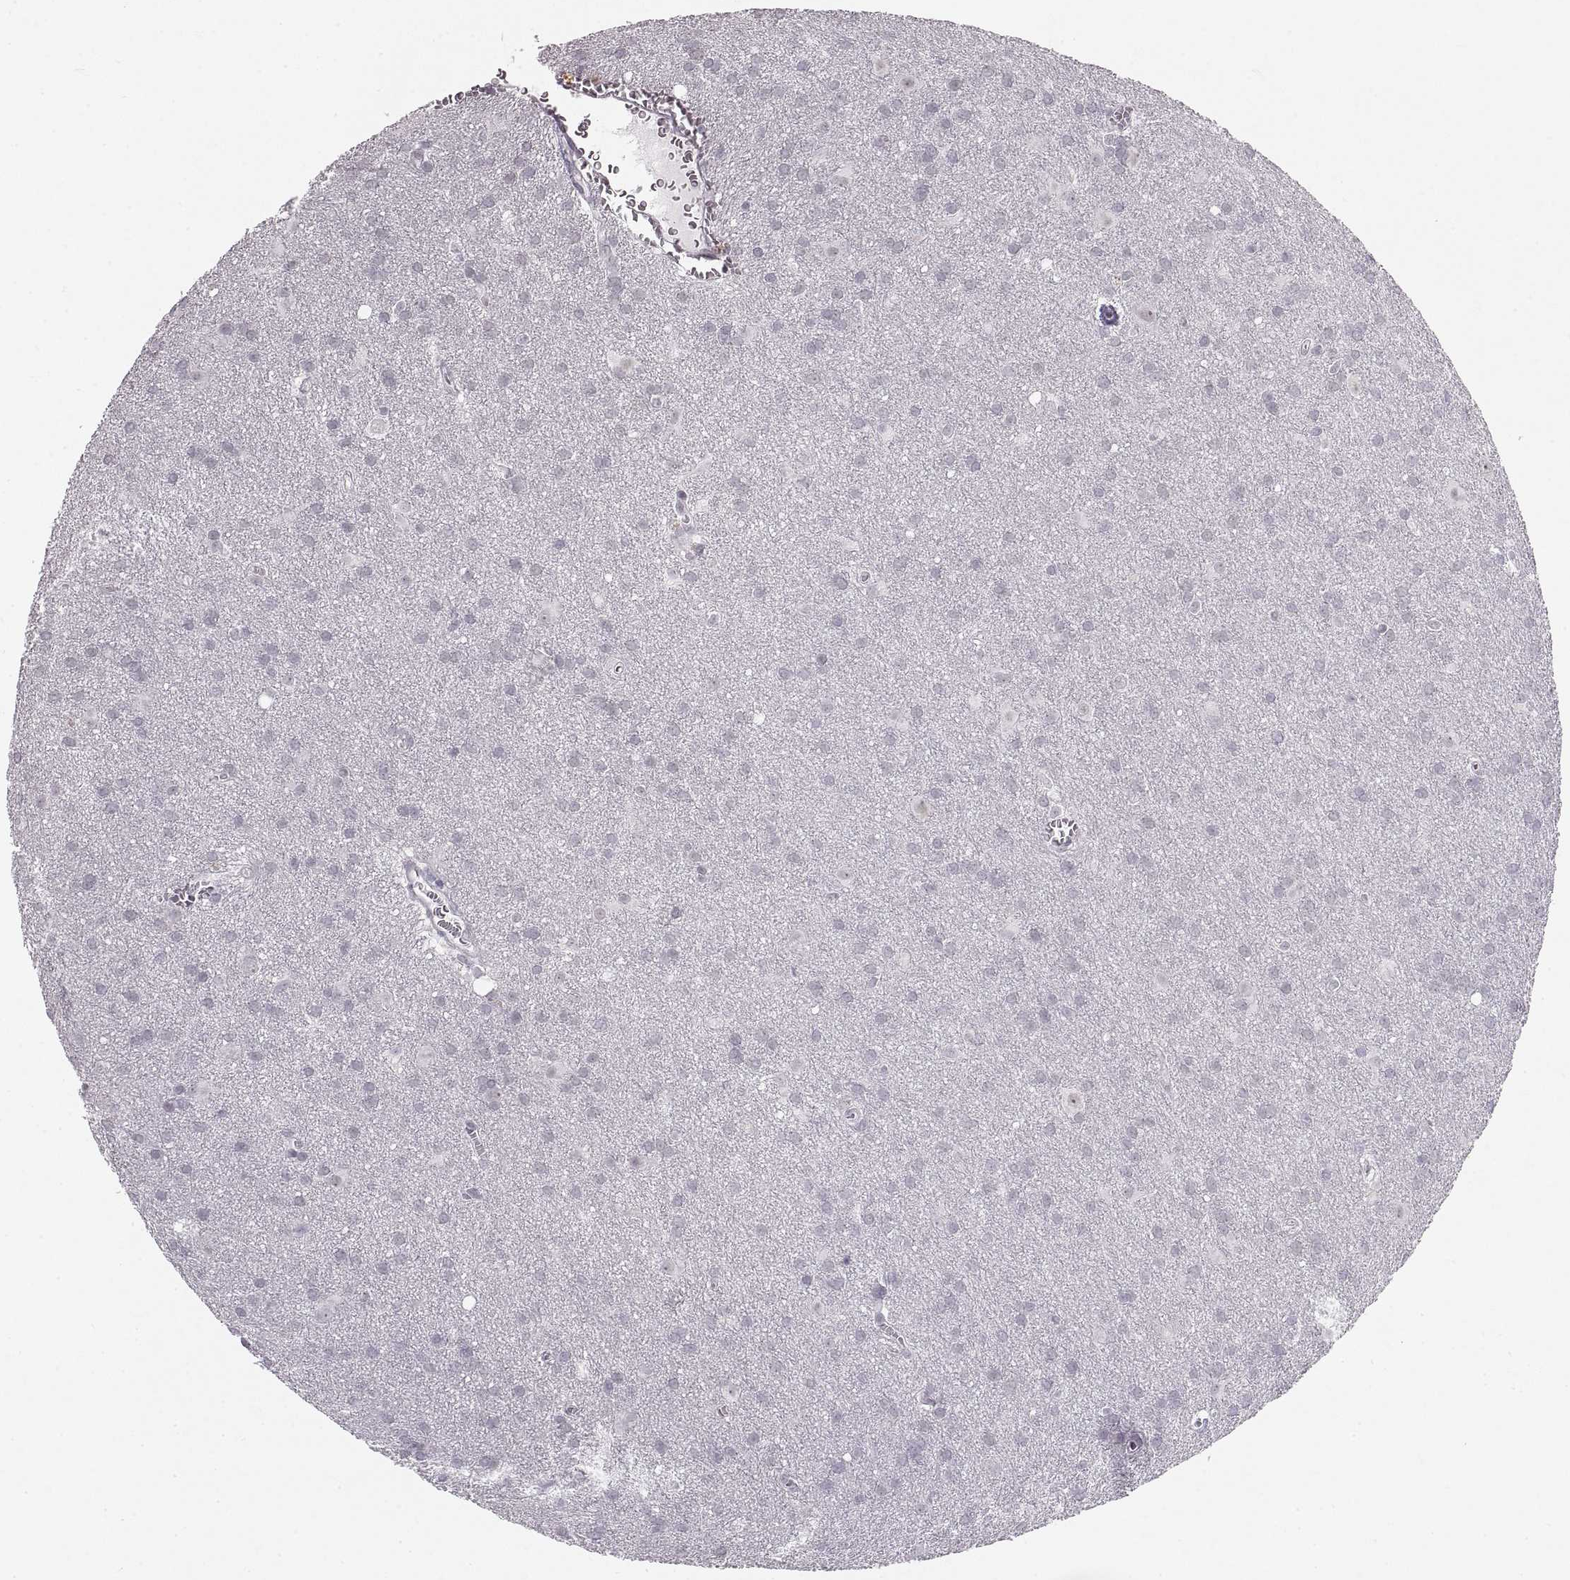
{"staining": {"intensity": "negative", "quantity": "none", "location": "none"}, "tissue": "glioma", "cell_type": "Tumor cells", "image_type": "cancer", "snomed": [{"axis": "morphology", "description": "Glioma, malignant, Low grade"}, {"axis": "topography", "description": "Brain"}], "caption": "Tumor cells are negative for protein expression in human low-grade glioma (malignant).", "gene": "NANOS3", "patient": {"sex": "male", "age": 58}}